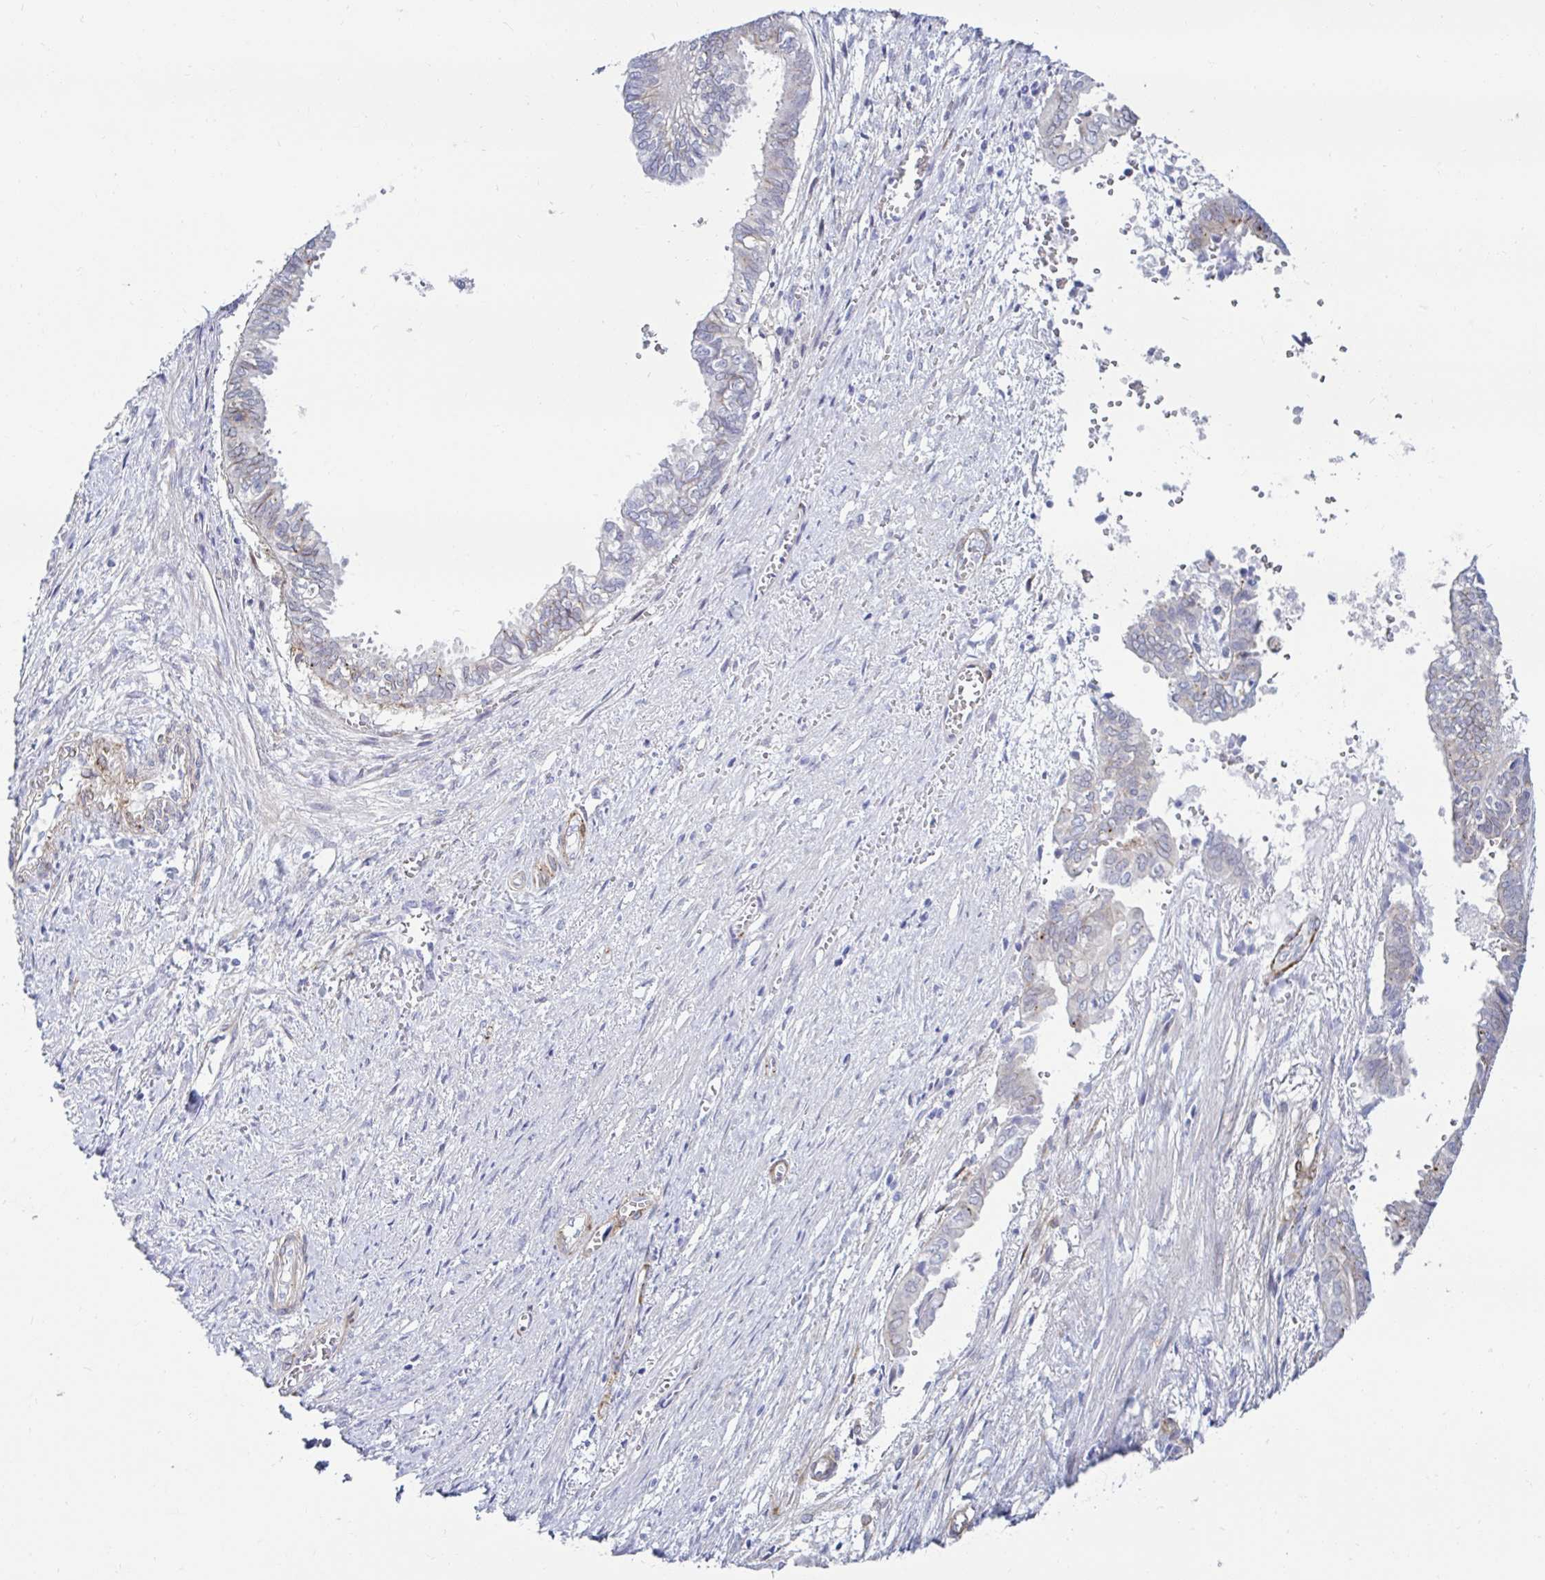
{"staining": {"intensity": "negative", "quantity": "none", "location": "none"}, "tissue": "ovarian cancer", "cell_type": "Tumor cells", "image_type": "cancer", "snomed": [{"axis": "morphology", "description": "Carcinoma, endometroid"}, {"axis": "topography", "description": "Ovary"}], "caption": "An image of ovarian cancer stained for a protein shows no brown staining in tumor cells.", "gene": "ANKRD62", "patient": {"sex": "female", "age": 64}}